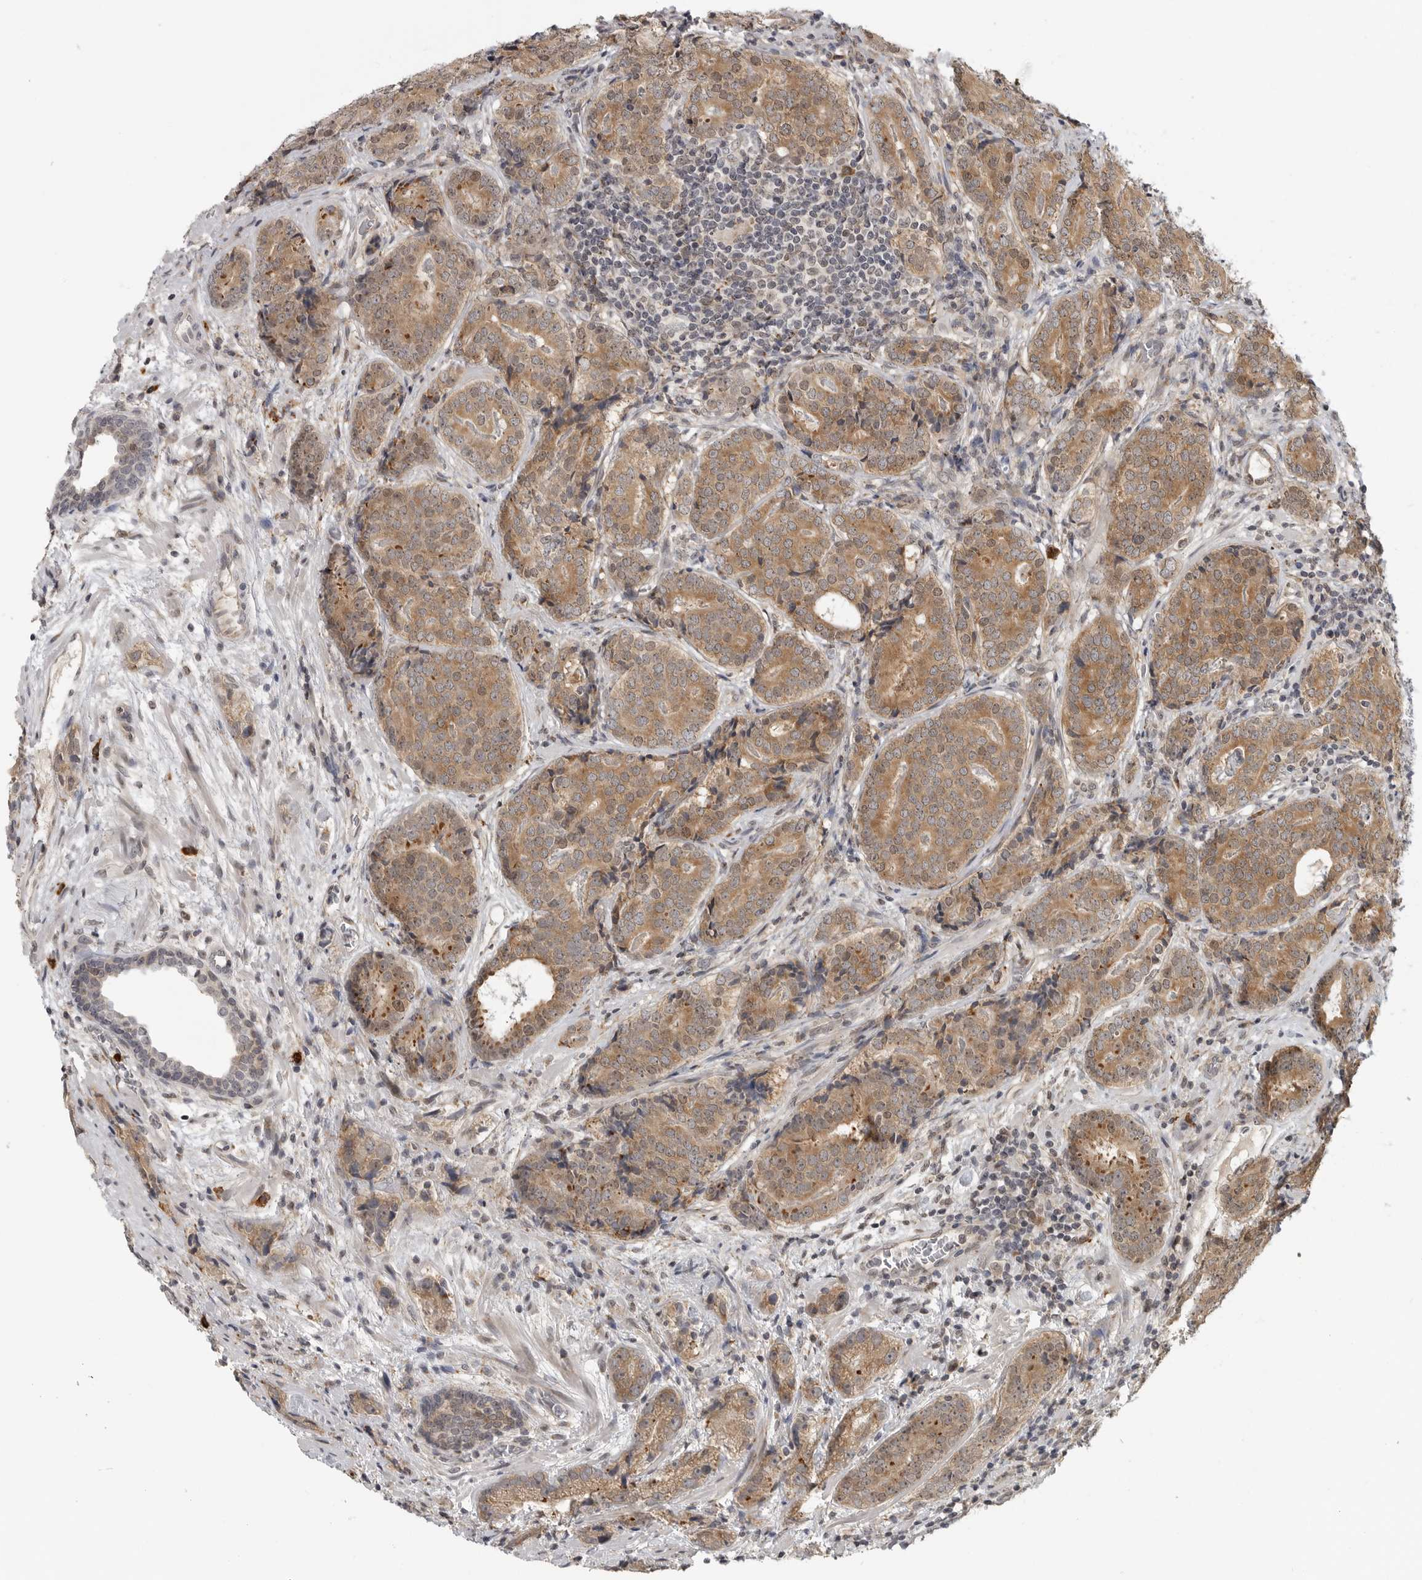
{"staining": {"intensity": "moderate", "quantity": ">75%", "location": "cytoplasmic/membranous,nuclear"}, "tissue": "prostate cancer", "cell_type": "Tumor cells", "image_type": "cancer", "snomed": [{"axis": "morphology", "description": "Adenocarcinoma, High grade"}, {"axis": "topography", "description": "Prostate"}], "caption": "A brown stain highlights moderate cytoplasmic/membranous and nuclear positivity of a protein in human adenocarcinoma (high-grade) (prostate) tumor cells. Immunohistochemistry stains the protein in brown and the nuclei are stained blue.", "gene": "CEP295NL", "patient": {"sex": "male", "age": 56}}